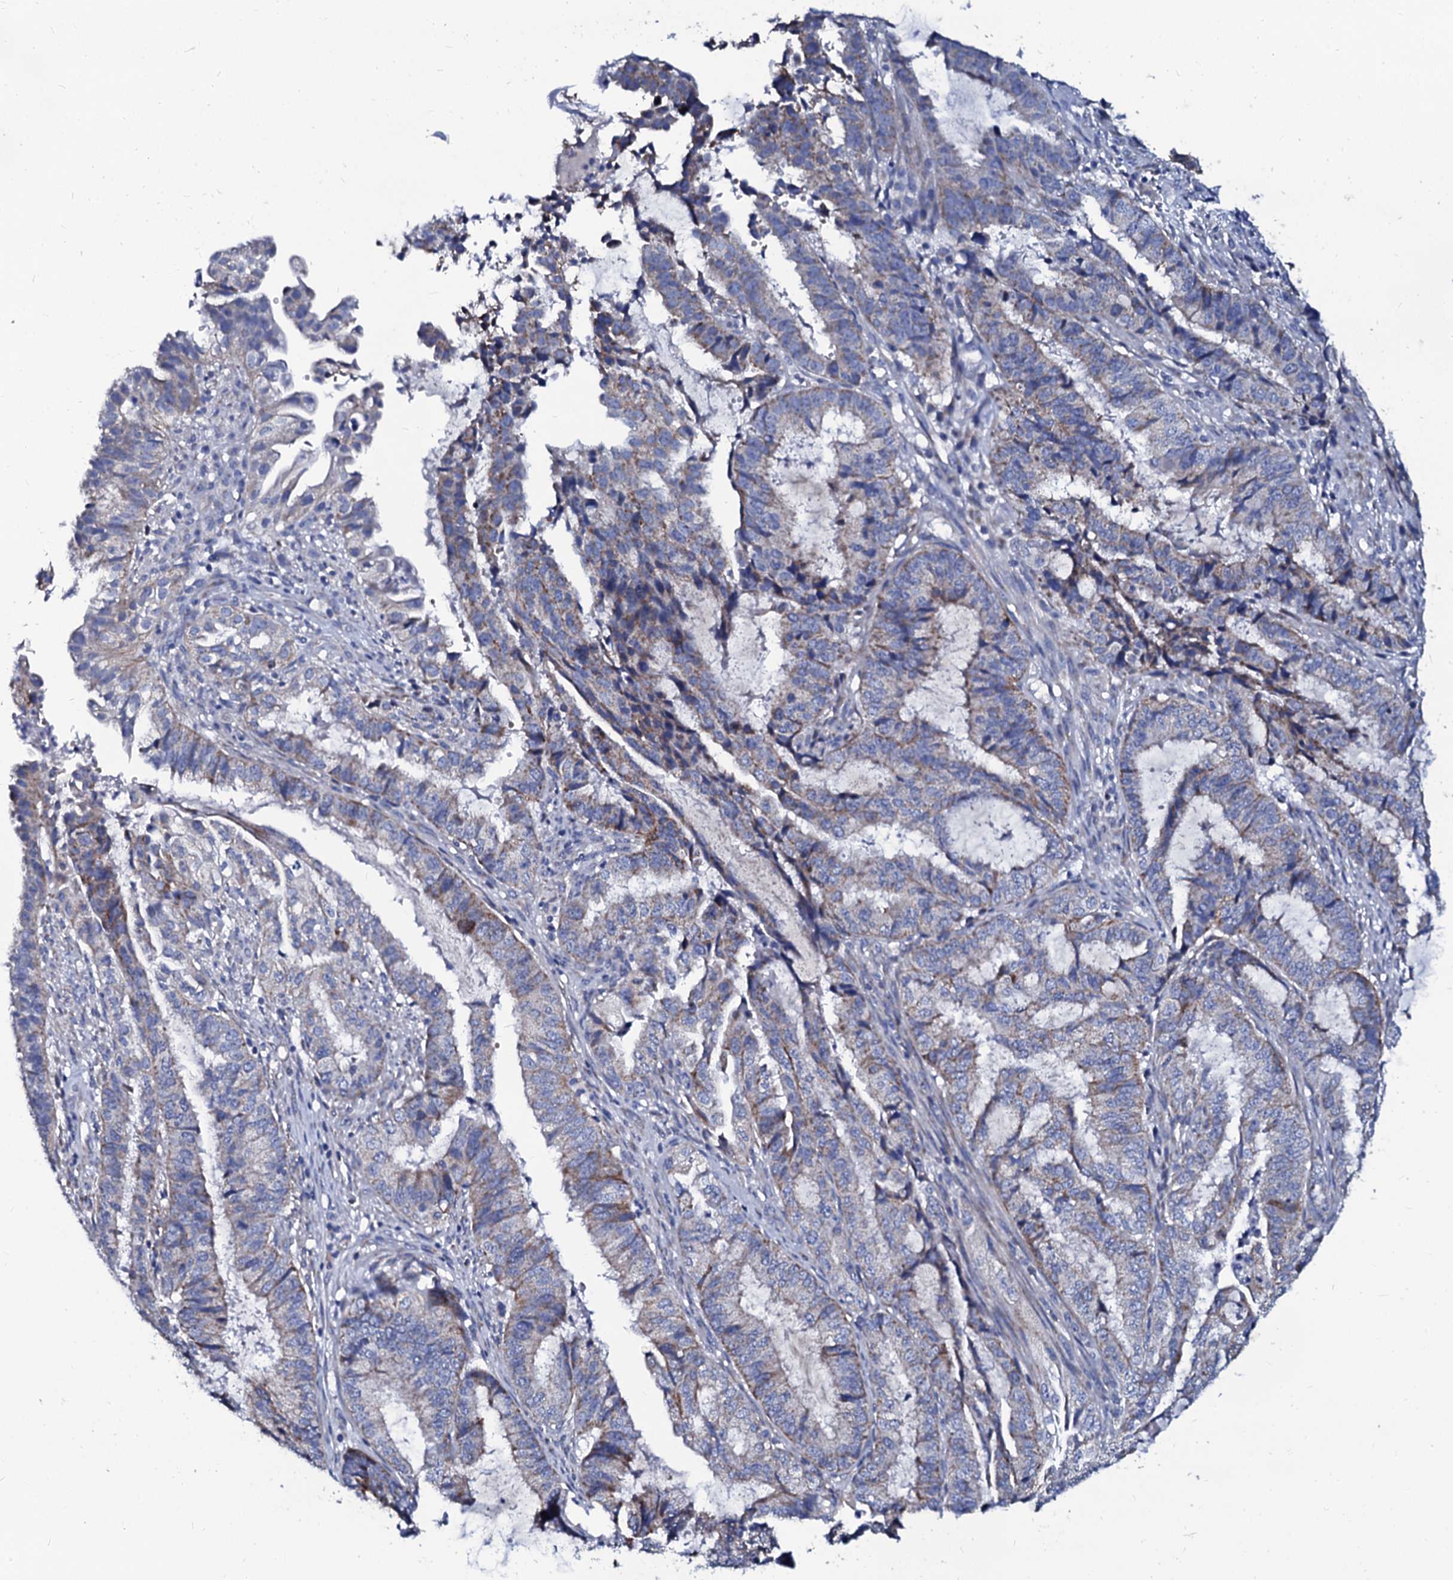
{"staining": {"intensity": "weak", "quantity": "25%-75%", "location": "cytoplasmic/membranous"}, "tissue": "endometrial cancer", "cell_type": "Tumor cells", "image_type": "cancer", "snomed": [{"axis": "morphology", "description": "Adenocarcinoma, NOS"}, {"axis": "topography", "description": "Endometrium"}], "caption": "DAB immunohistochemical staining of adenocarcinoma (endometrial) exhibits weak cytoplasmic/membranous protein positivity in approximately 25%-75% of tumor cells. The protein of interest is stained brown, and the nuclei are stained in blue (DAB (3,3'-diaminobenzidine) IHC with brightfield microscopy, high magnification).", "gene": "SLC37A4", "patient": {"sex": "female", "age": 51}}